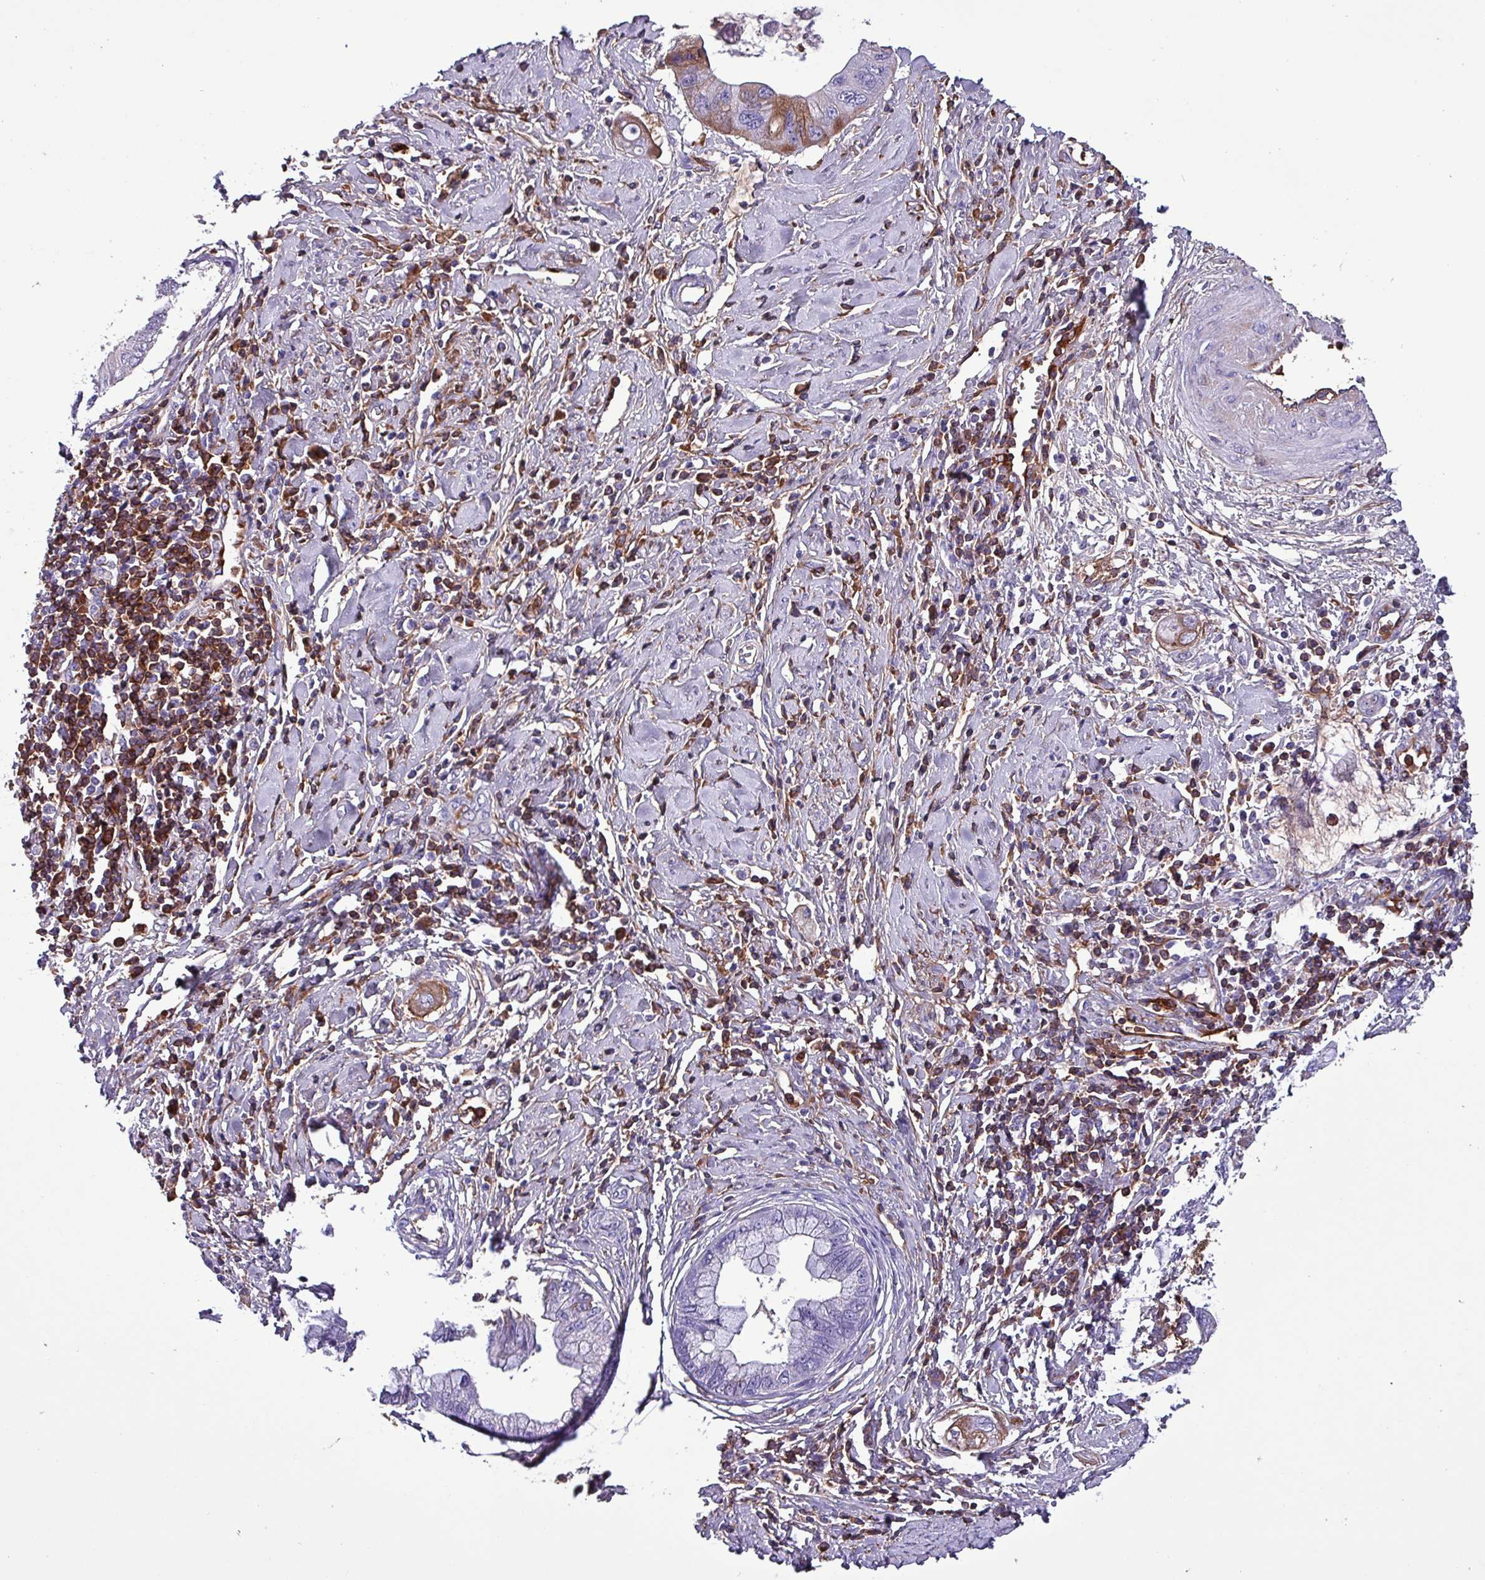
{"staining": {"intensity": "moderate", "quantity": "<25%", "location": "cytoplasmic/membranous"}, "tissue": "cervical cancer", "cell_type": "Tumor cells", "image_type": "cancer", "snomed": [{"axis": "morphology", "description": "Adenocarcinoma, NOS"}, {"axis": "topography", "description": "Cervix"}], "caption": "The micrograph reveals staining of cervical cancer (adenocarcinoma), revealing moderate cytoplasmic/membranous protein positivity (brown color) within tumor cells. (Stains: DAB in brown, nuclei in blue, Microscopy: brightfield microscopy at high magnification).", "gene": "HP", "patient": {"sex": "female", "age": 44}}